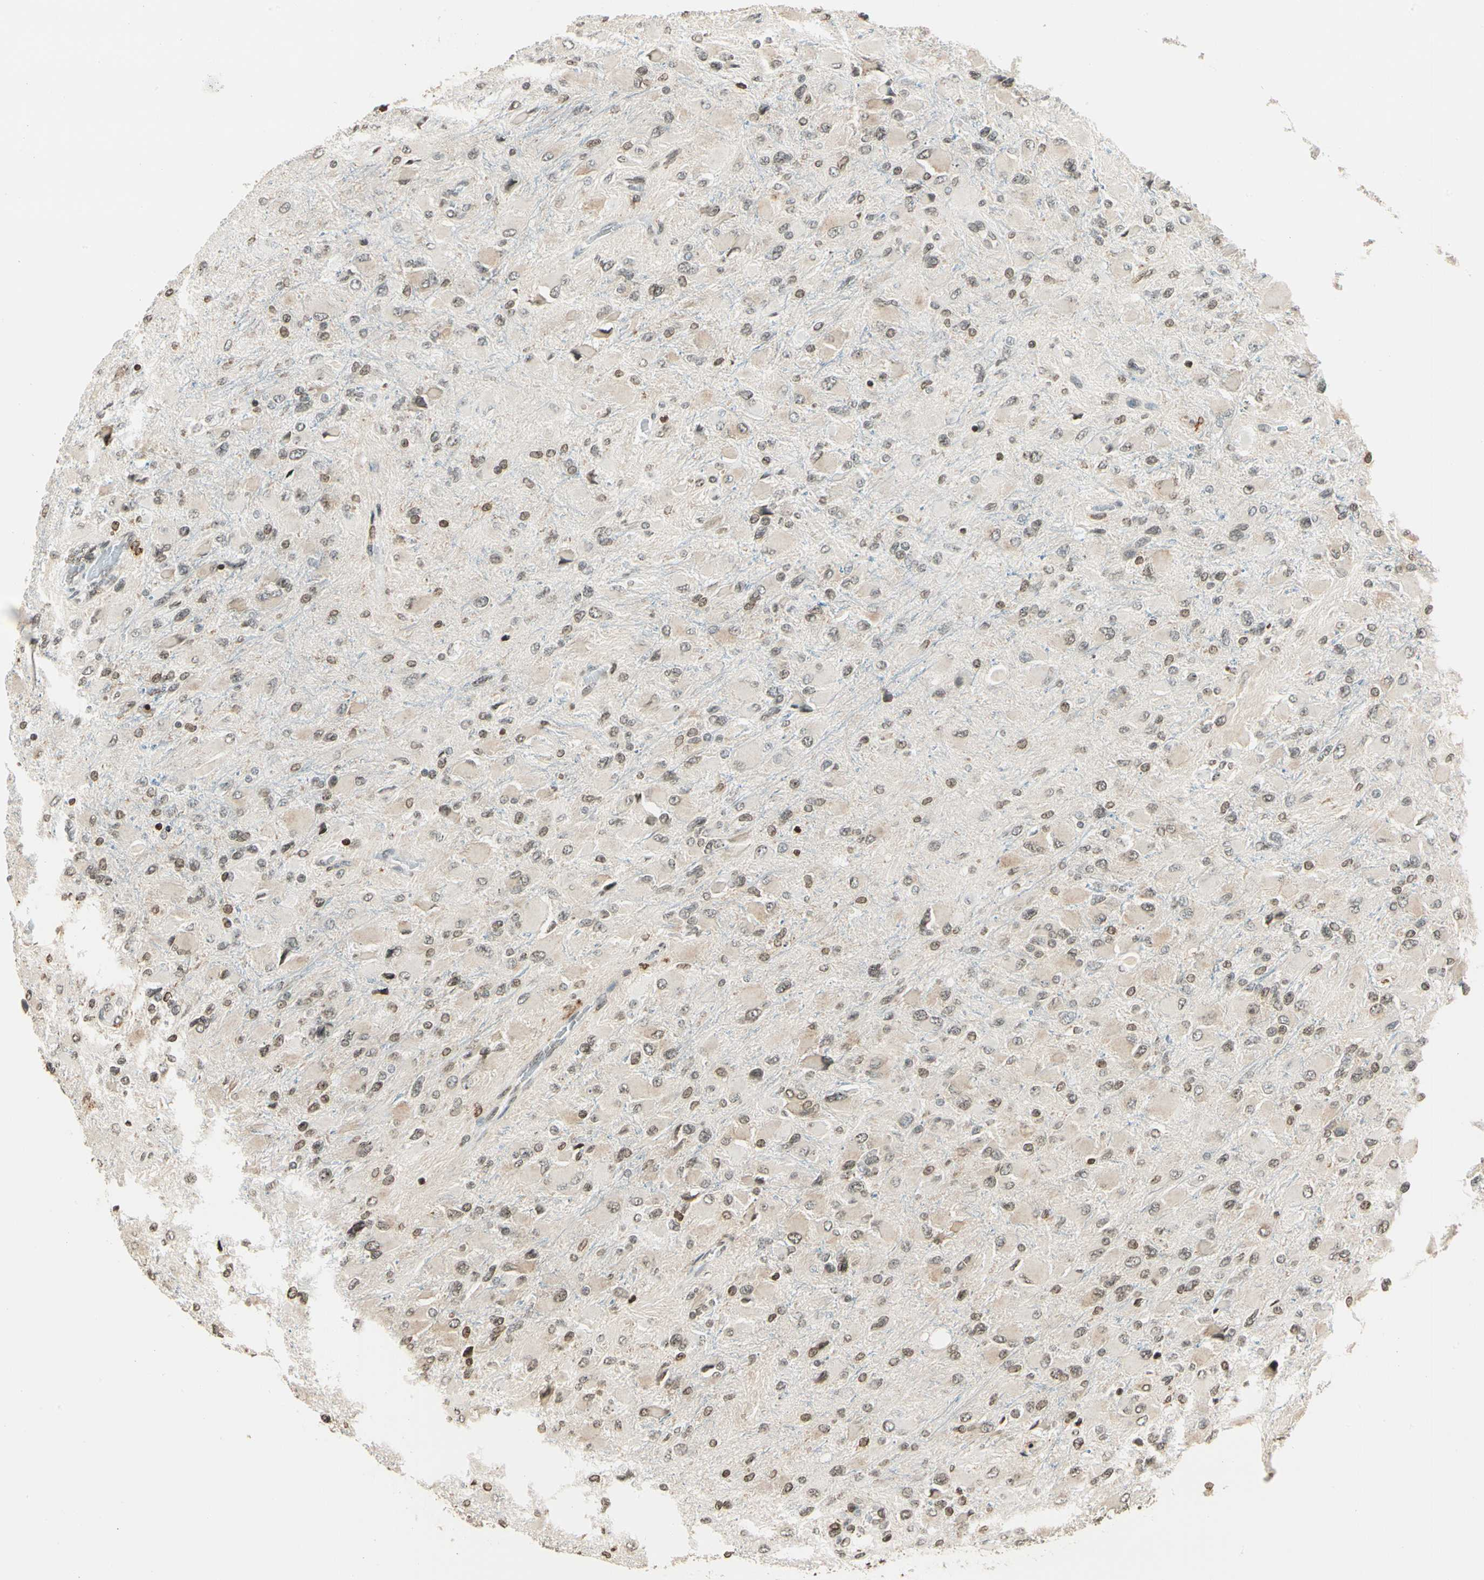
{"staining": {"intensity": "weak", "quantity": ">75%", "location": "nuclear"}, "tissue": "glioma", "cell_type": "Tumor cells", "image_type": "cancer", "snomed": [{"axis": "morphology", "description": "Glioma, malignant, High grade"}, {"axis": "topography", "description": "Cerebral cortex"}], "caption": "Tumor cells display low levels of weak nuclear positivity in about >75% of cells in glioma. (IHC, brightfield microscopy, high magnification).", "gene": "FER", "patient": {"sex": "female", "age": 36}}